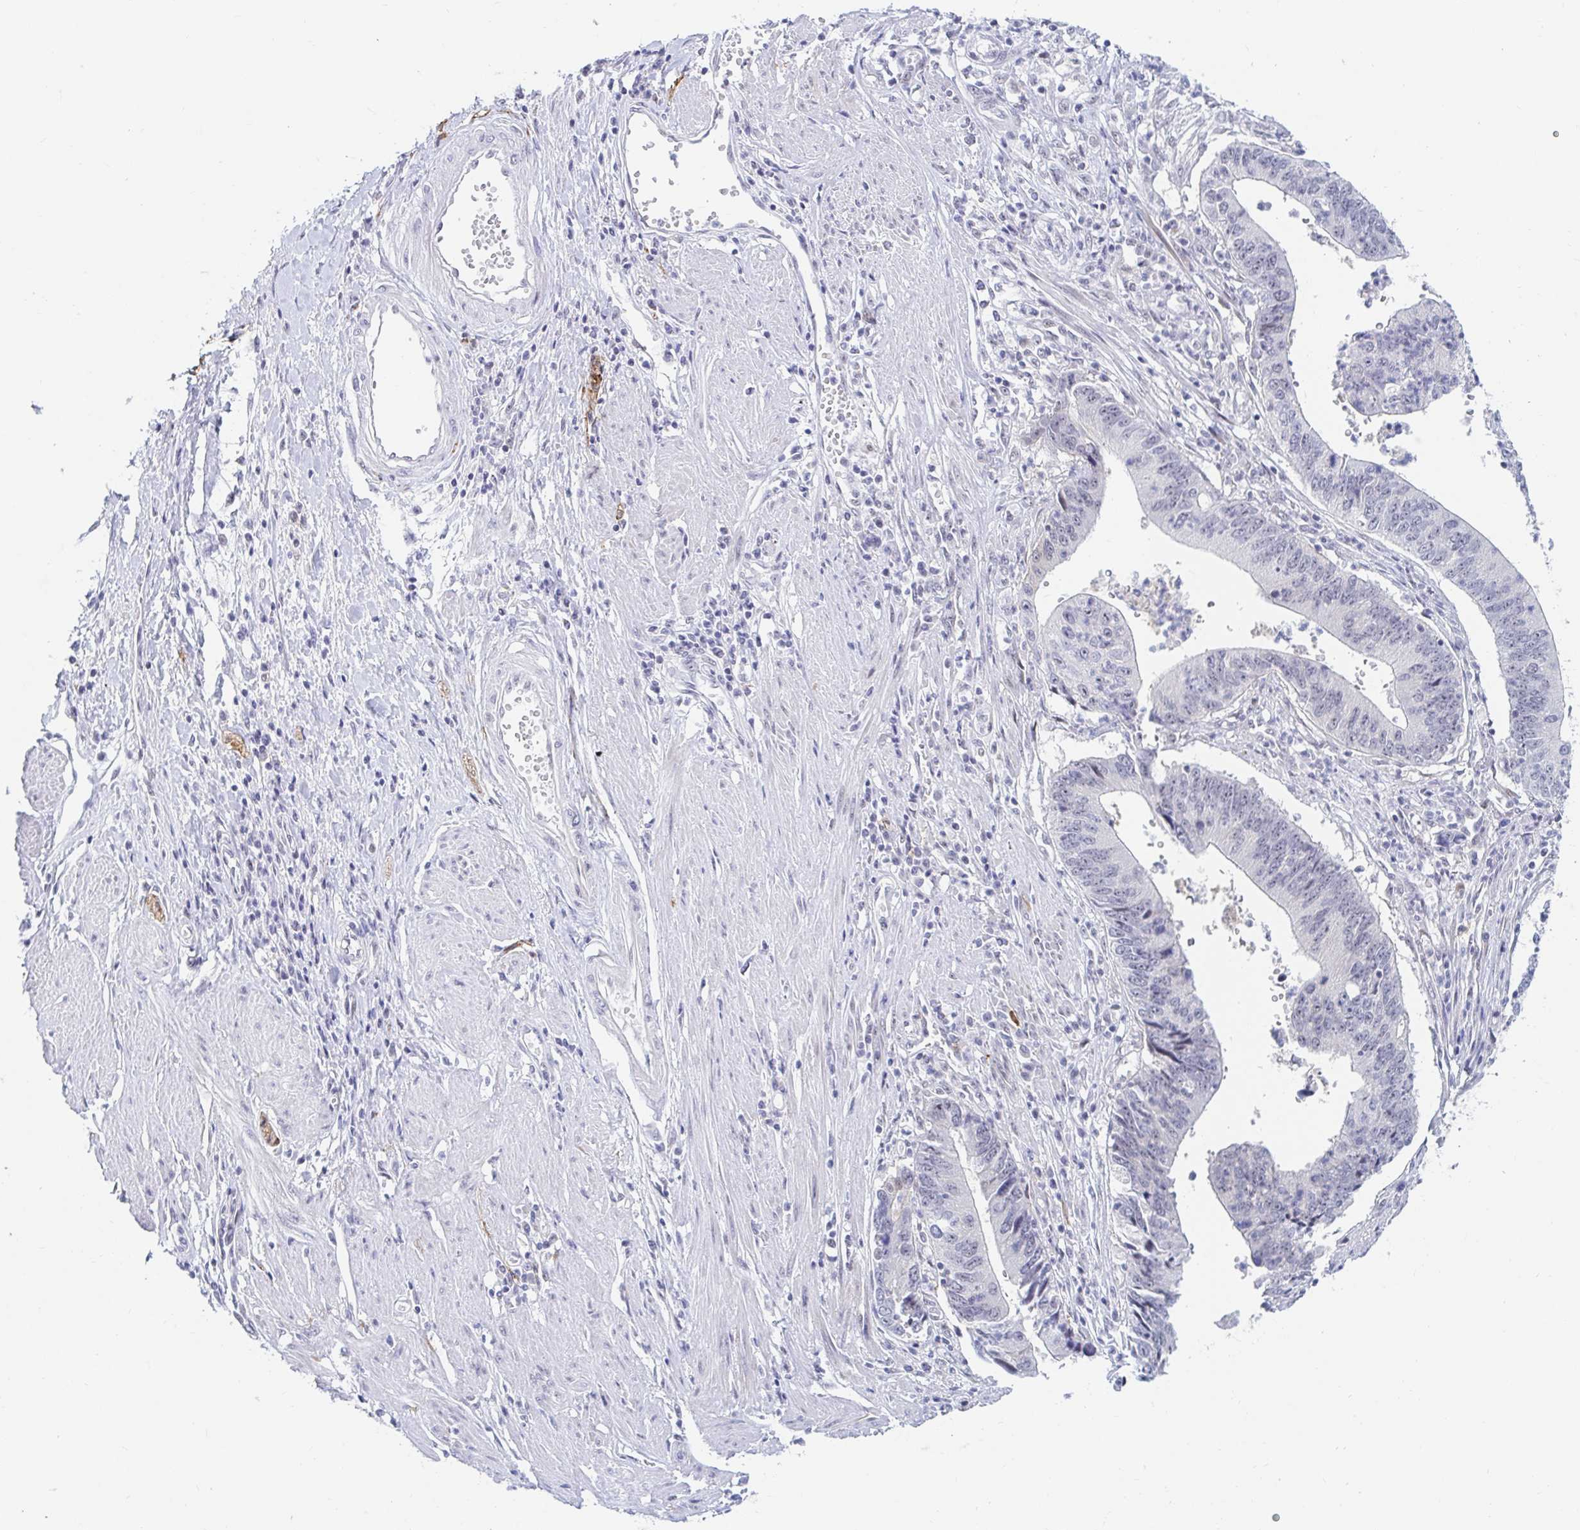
{"staining": {"intensity": "negative", "quantity": "none", "location": "none"}, "tissue": "stomach cancer", "cell_type": "Tumor cells", "image_type": "cancer", "snomed": [{"axis": "morphology", "description": "Adenocarcinoma, NOS"}, {"axis": "topography", "description": "Stomach"}], "caption": "Immunohistochemistry image of human adenocarcinoma (stomach) stained for a protein (brown), which reveals no positivity in tumor cells.", "gene": "COL28A1", "patient": {"sex": "male", "age": 59}}